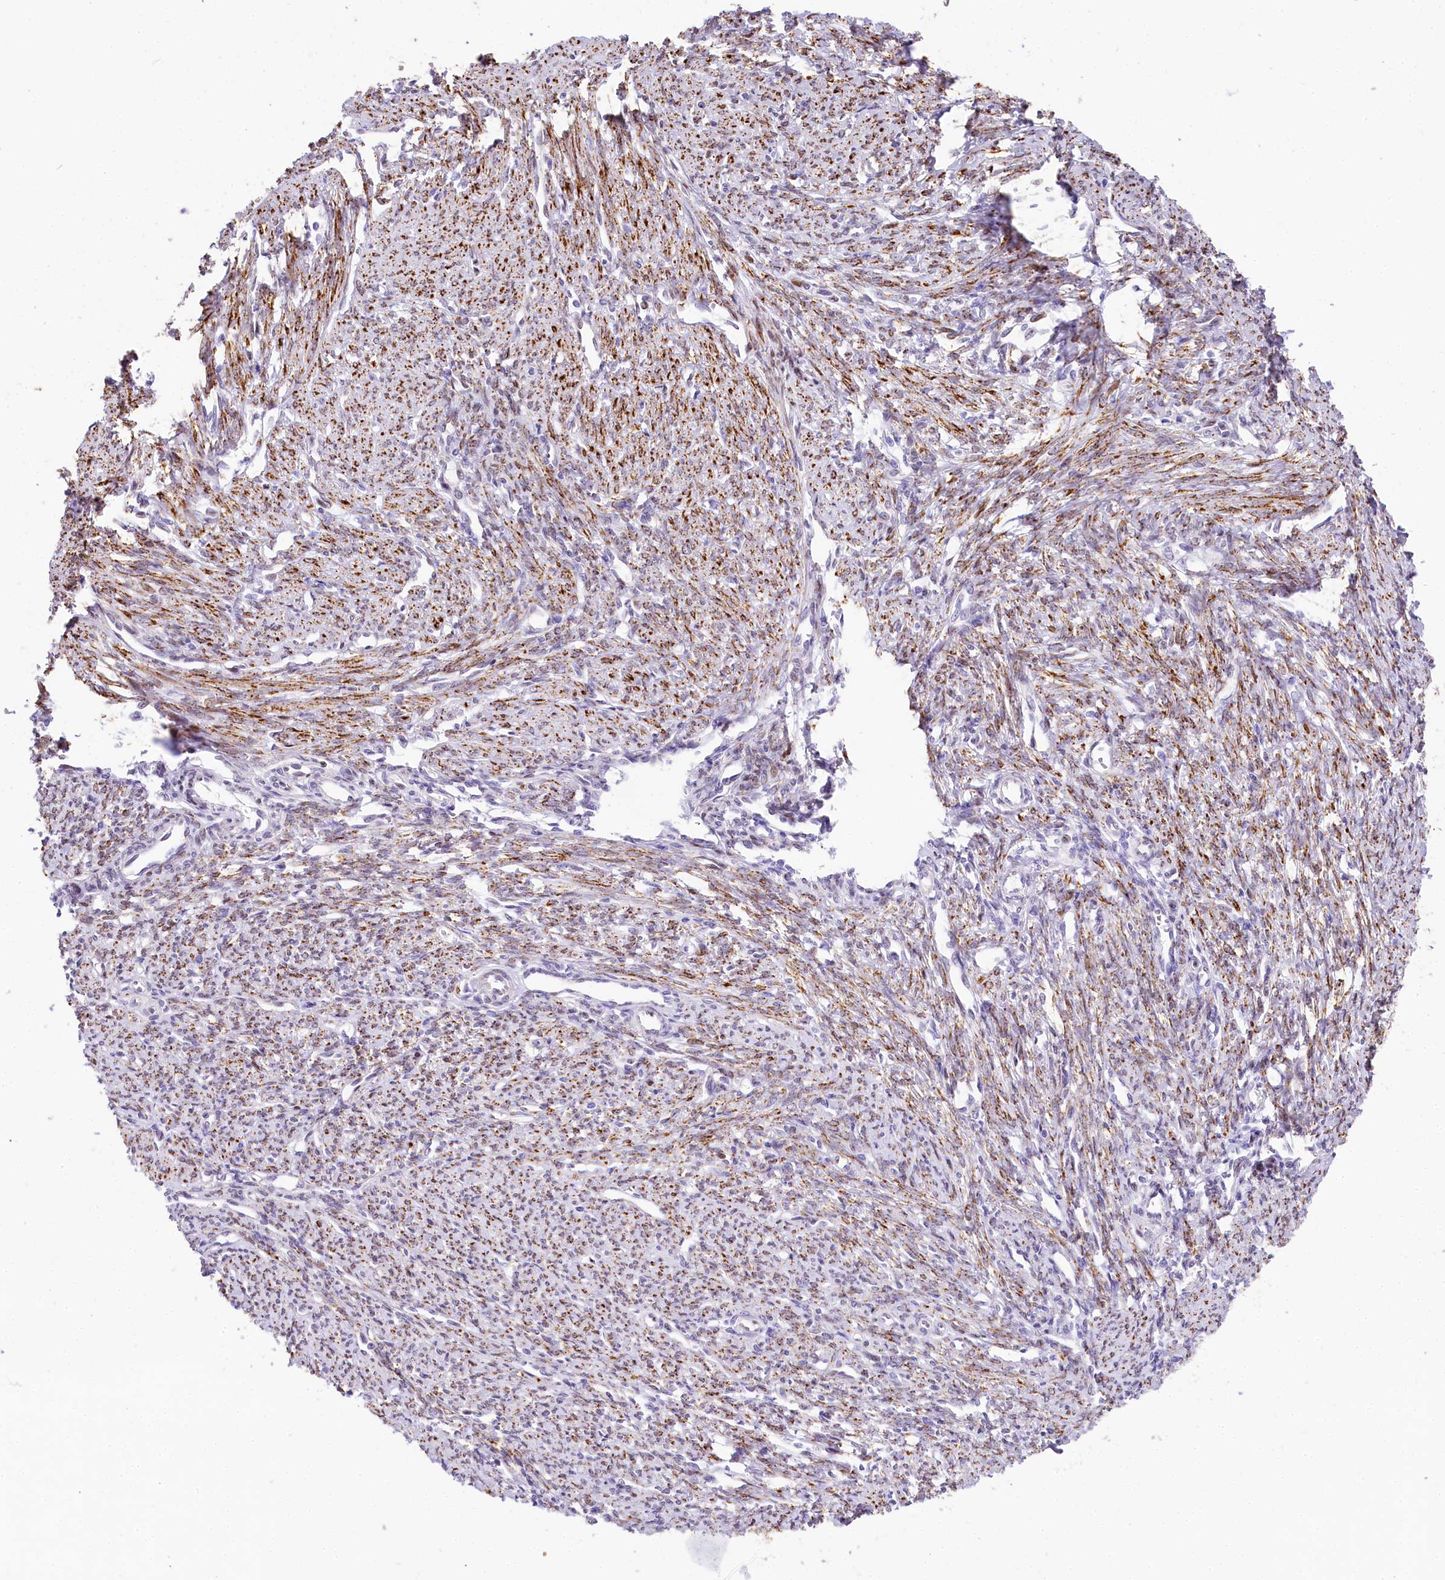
{"staining": {"intensity": "moderate", "quantity": ">75%", "location": "cytoplasmic/membranous,nuclear"}, "tissue": "smooth muscle", "cell_type": "Smooth muscle cells", "image_type": "normal", "snomed": [{"axis": "morphology", "description": "Normal tissue, NOS"}, {"axis": "topography", "description": "Smooth muscle"}, {"axis": "topography", "description": "Uterus"}], "caption": "DAB immunohistochemical staining of unremarkable smooth muscle exhibits moderate cytoplasmic/membranous,nuclear protein expression in approximately >75% of smooth muscle cells.", "gene": "PPIP5K2", "patient": {"sex": "female", "age": 59}}